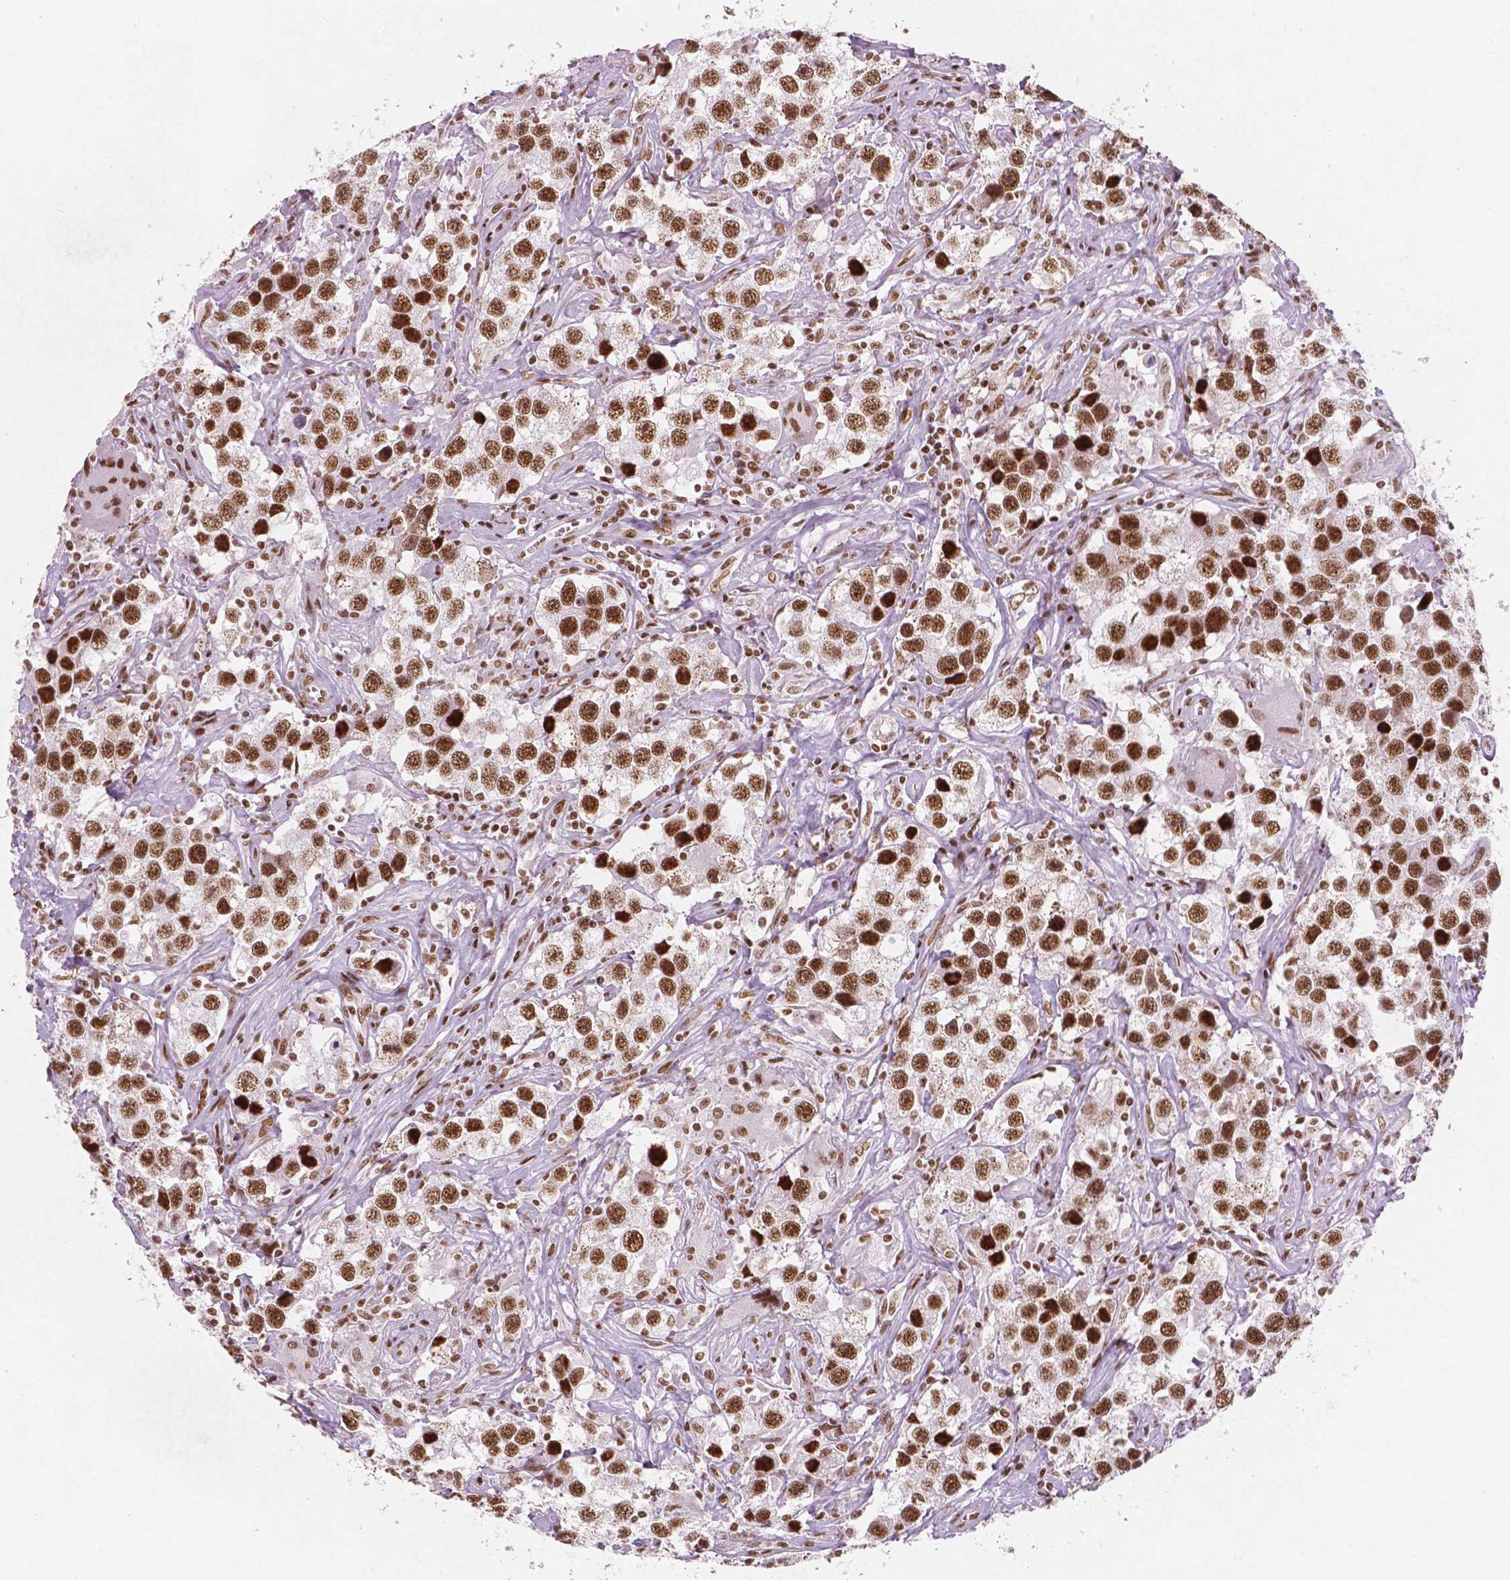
{"staining": {"intensity": "moderate", "quantity": ">75%", "location": "nuclear"}, "tissue": "testis cancer", "cell_type": "Tumor cells", "image_type": "cancer", "snomed": [{"axis": "morphology", "description": "Seminoma, NOS"}, {"axis": "topography", "description": "Testis"}], "caption": "DAB immunohistochemical staining of human seminoma (testis) displays moderate nuclear protein positivity in about >75% of tumor cells.", "gene": "BRD4", "patient": {"sex": "male", "age": 49}}